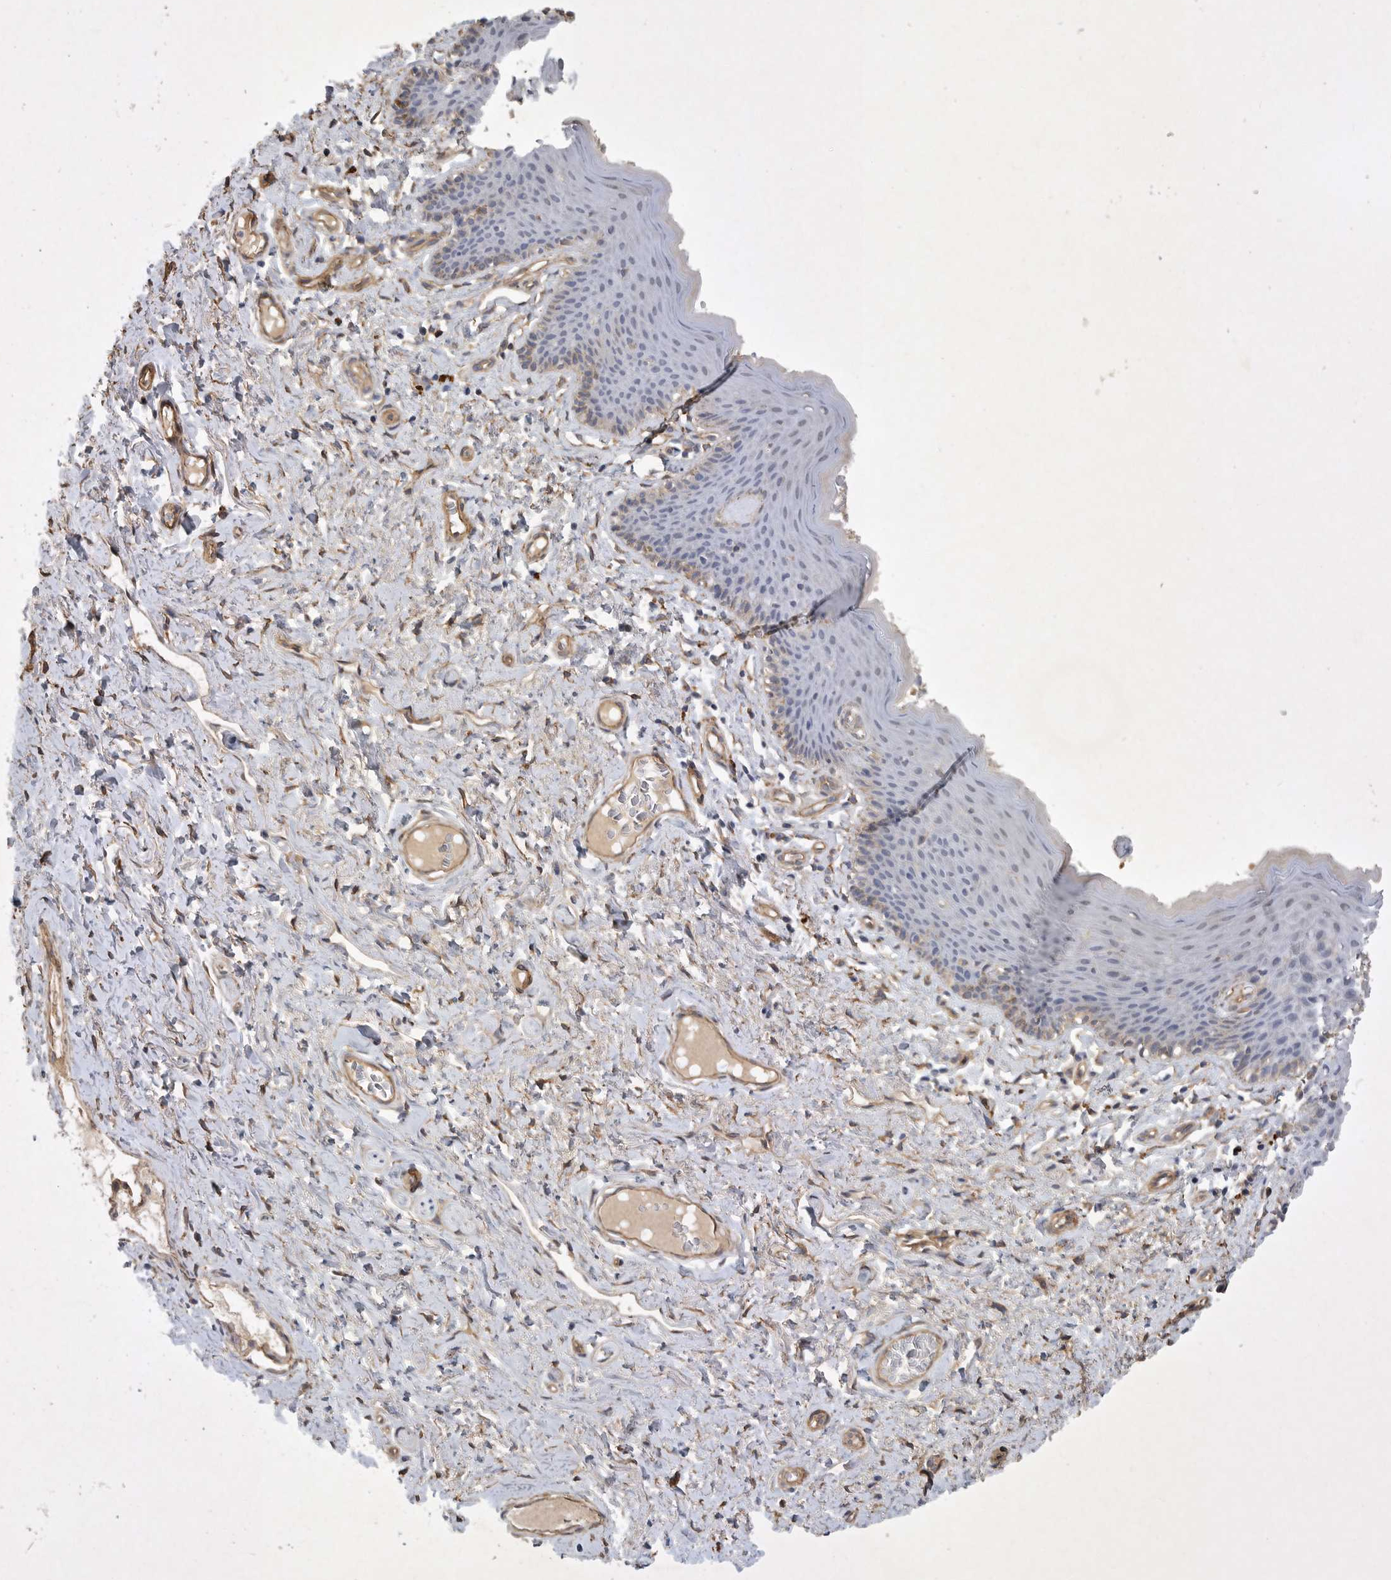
{"staining": {"intensity": "weak", "quantity": "<25%", "location": "cytoplasmic/membranous"}, "tissue": "skin", "cell_type": "Epidermal cells", "image_type": "normal", "snomed": [{"axis": "morphology", "description": "Normal tissue, NOS"}, {"axis": "topography", "description": "Vulva"}], "caption": "IHC histopathology image of normal human skin stained for a protein (brown), which displays no staining in epidermal cells. (Brightfield microscopy of DAB (3,3'-diaminobenzidine) immunohistochemistry (IHC) at high magnification).", "gene": "ANKFY1", "patient": {"sex": "female", "age": 66}}